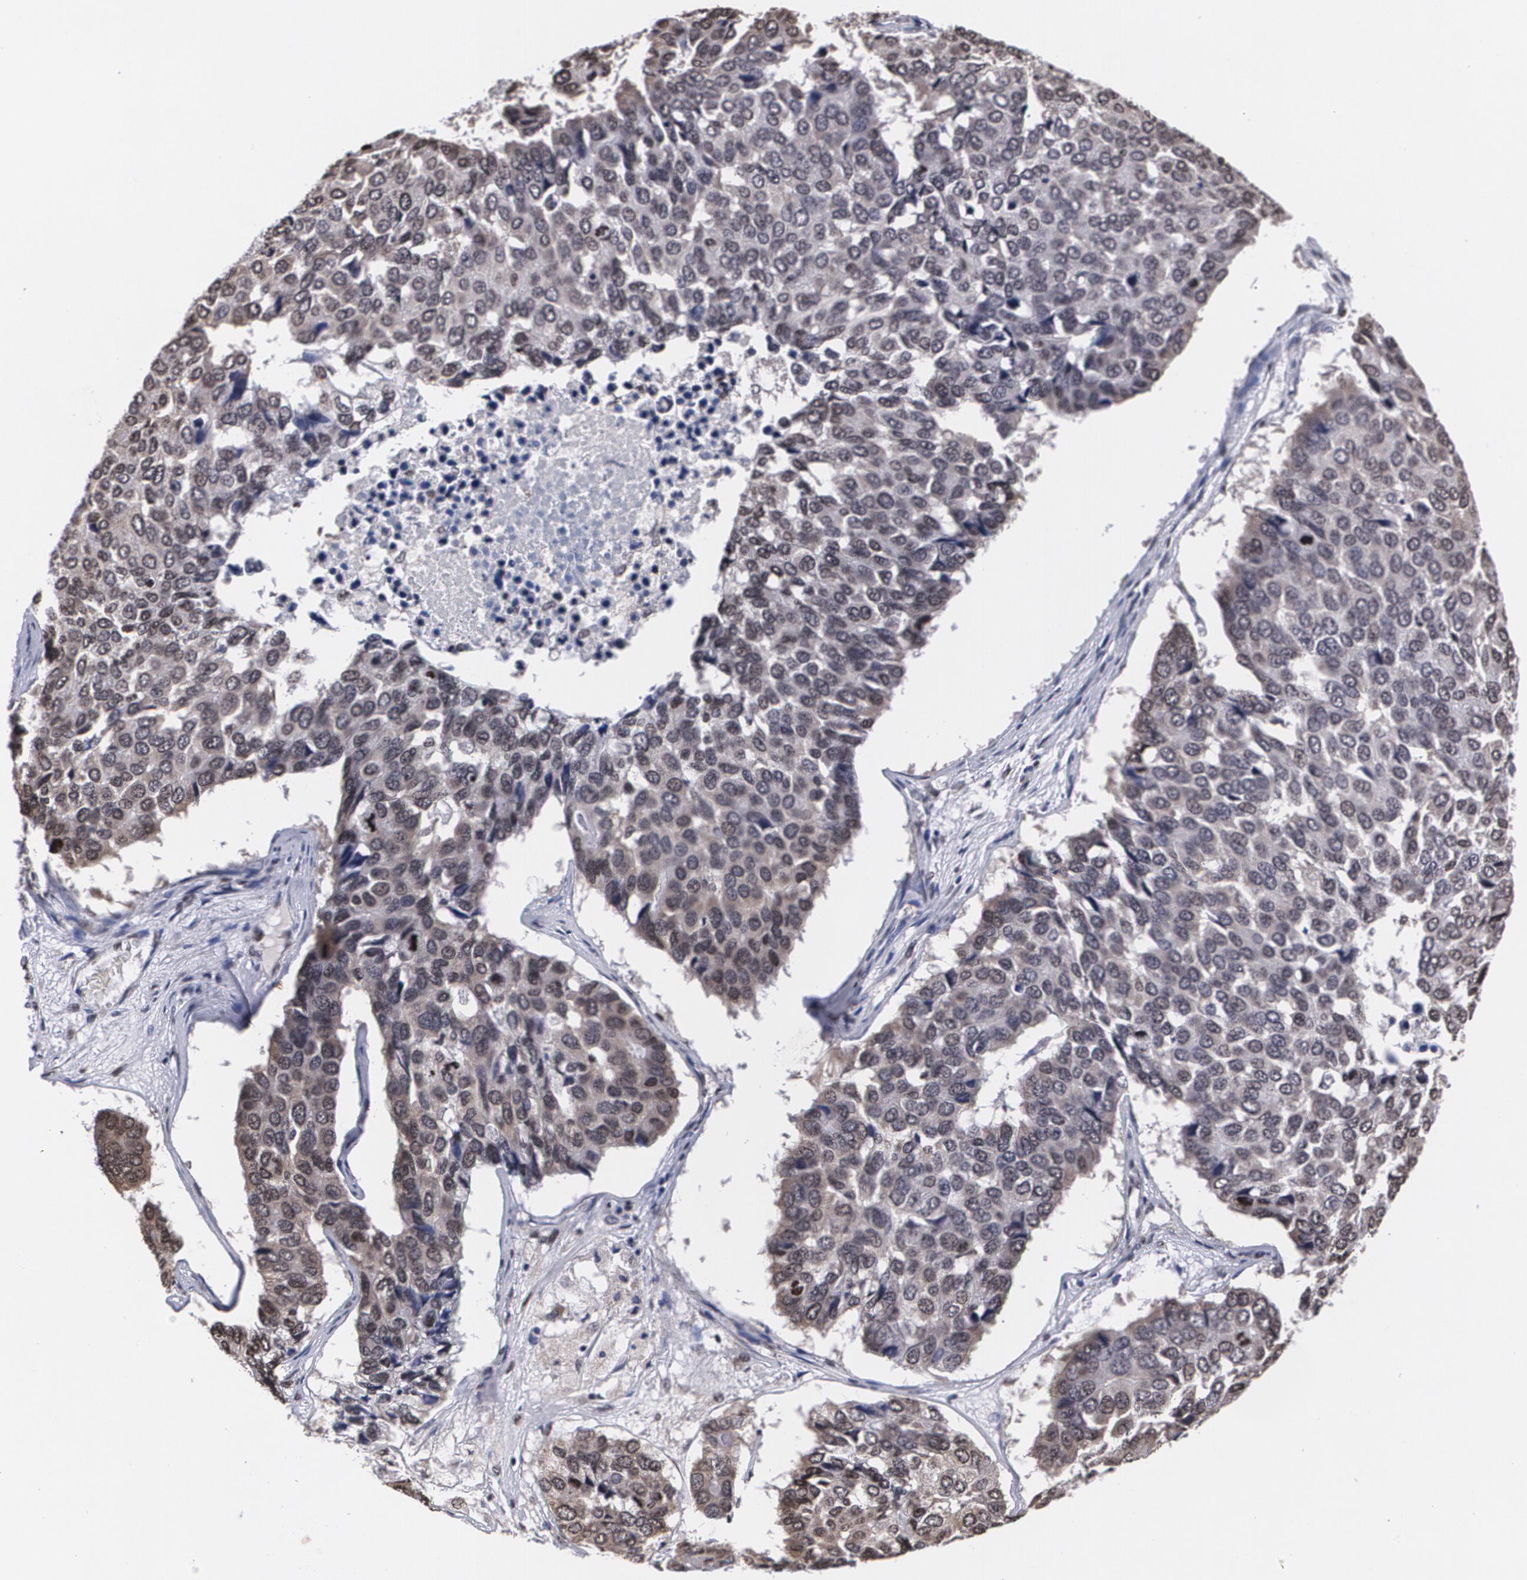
{"staining": {"intensity": "weak", "quantity": "<25%", "location": "cytoplasmic/membranous"}, "tissue": "pancreatic cancer", "cell_type": "Tumor cells", "image_type": "cancer", "snomed": [{"axis": "morphology", "description": "Adenocarcinoma, NOS"}, {"axis": "topography", "description": "Pancreas"}], "caption": "There is no significant staining in tumor cells of pancreatic adenocarcinoma.", "gene": "MVP", "patient": {"sex": "male", "age": 50}}